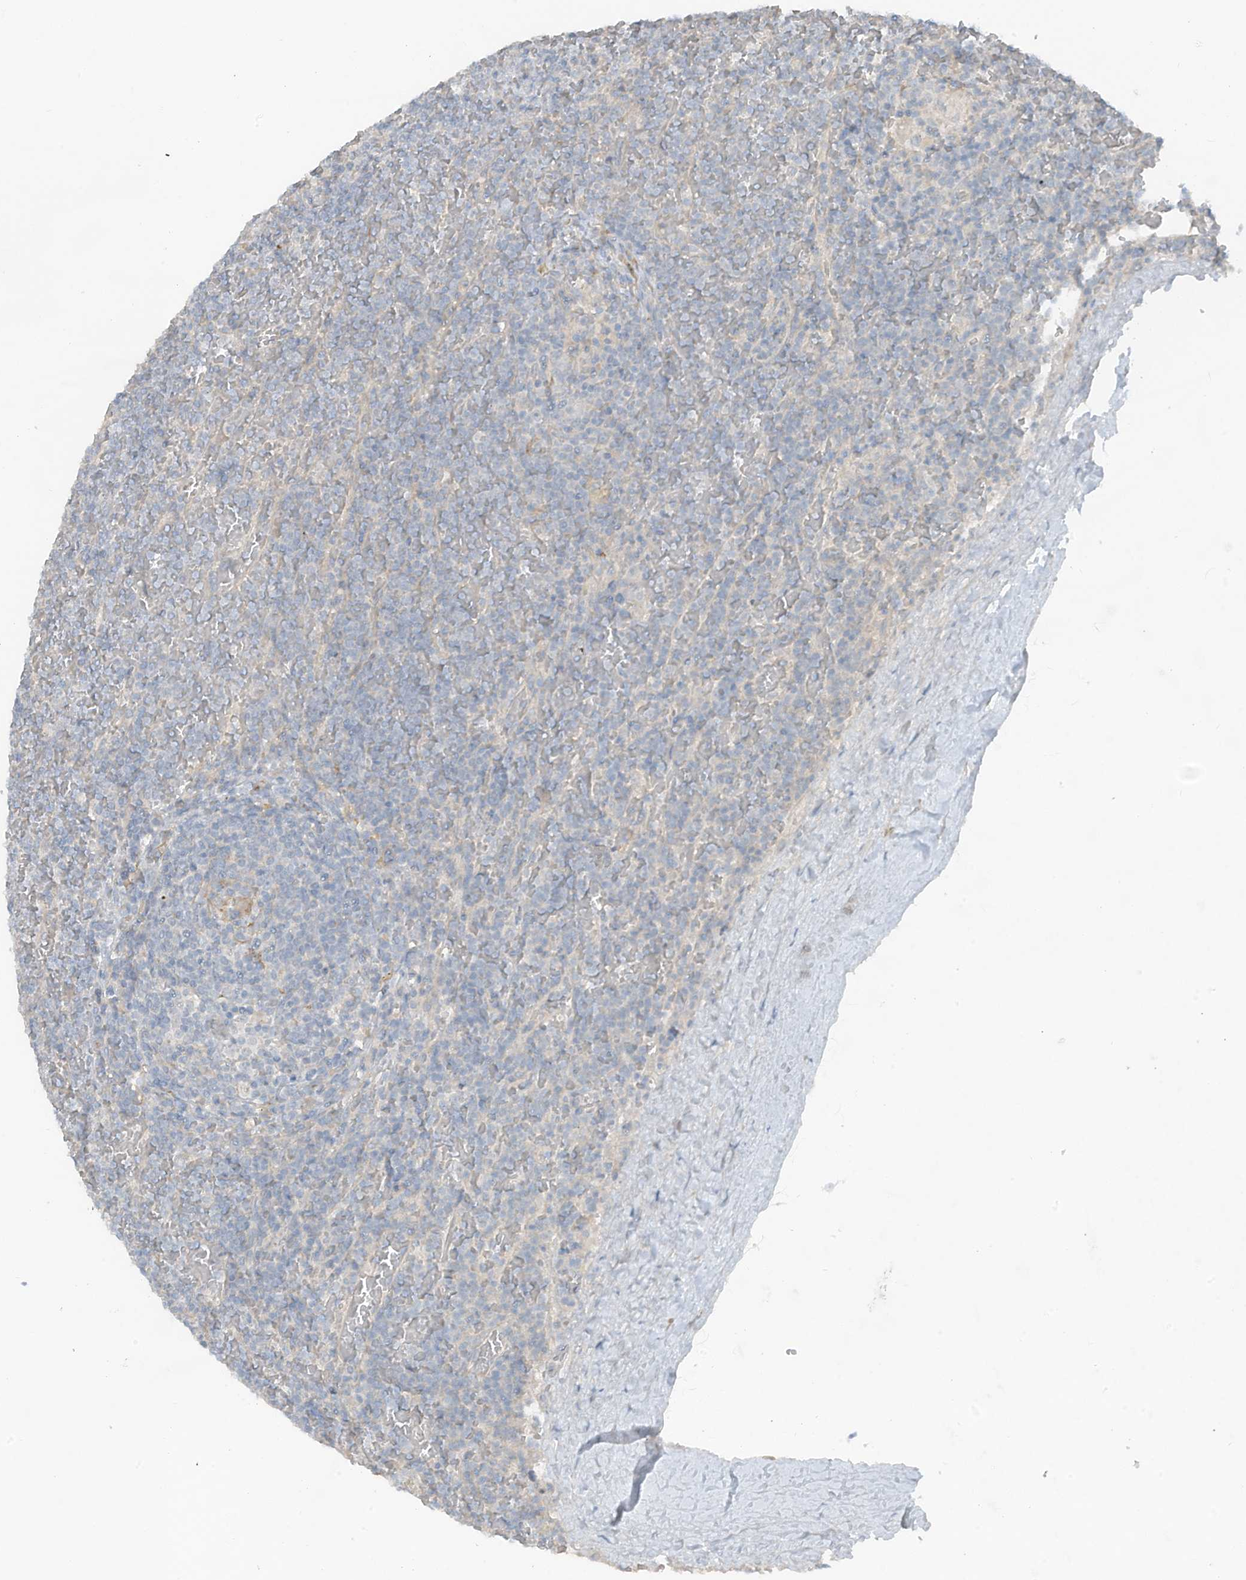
{"staining": {"intensity": "negative", "quantity": "none", "location": "none"}, "tissue": "lymphoma", "cell_type": "Tumor cells", "image_type": "cancer", "snomed": [{"axis": "morphology", "description": "Malignant lymphoma, non-Hodgkin's type, Low grade"}, {"axis": "topography", "description": "Spleen"}], "caption": "Micrograph shows no significant protein expression in tumor cells of malignant lymphoma, non-Hodgkin's type (low-grade). (DAB (3,3'-diaminobenzidine) immunohistochemistry with hematoxylin counter stain).", "gene": "ARHGEF33", "patient": {"sex": "female", "age": 19}}